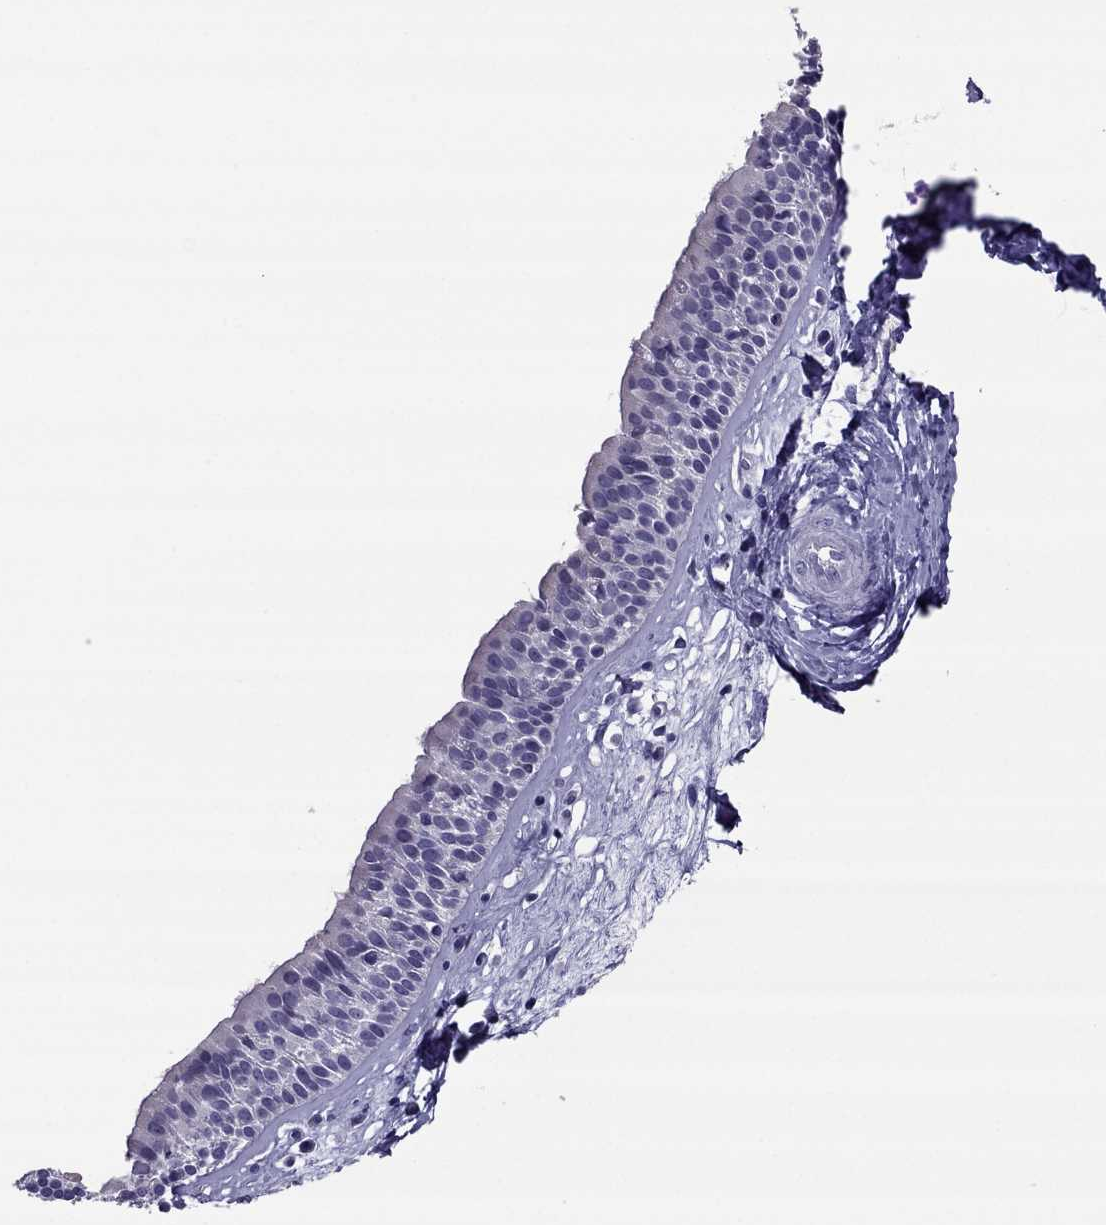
{"staining": {"intensity": "negative", "quantity": "none", "location": "none"}, "tissue": "nasopharynx", "cell_type": "Respiratory epithelial cells", "image_type": "normal", "snomed": [{"axis": "morphology", "description": "Normal tissue, NOS"}, {"axis": "topography", "description": "Nasopharynx"}], "caption": "The histopathology image demonstrates no staining of respiratory epithelial cells in normal nasopharynx. (DAB (3,3'-diaminobenzidine) IHC visualized using brightfield microscopy, high magnification).", "gene": "MYBPH", "patient": {"sex": "male", "age": 77}}